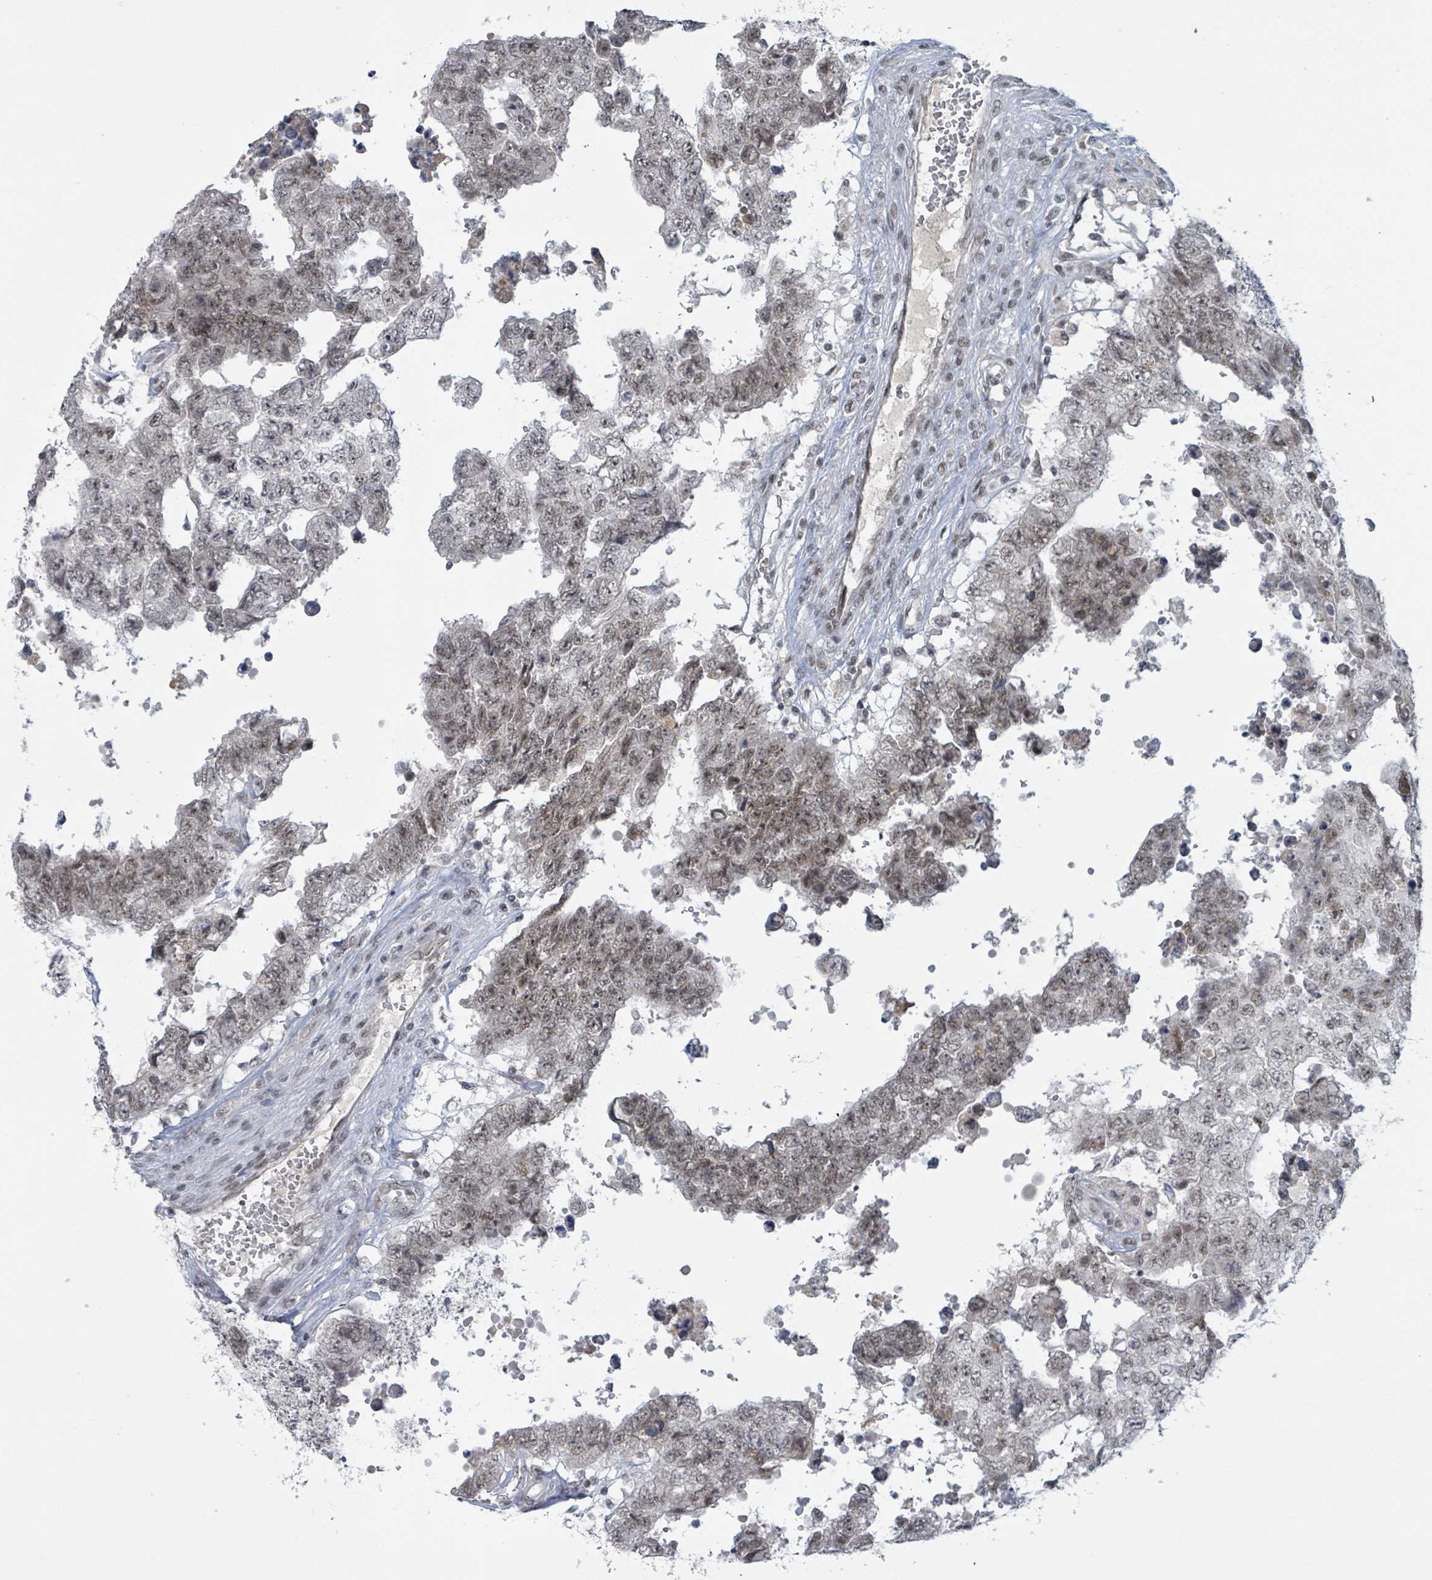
{"staining": {"intensity": "moderate", "quantity": "25%-75%", "location": "nuclear"}, "tissue": "testis cancer", "cell_type": "Tumor cells", "image_type": "cancer", "snomed": [{"axis": "morphology", "description": "Normal tissue, NOS"}, {"axis": "morphology", "description": "Carcinoma, Embryonal, NOS"}, {"axis": "topography", "description": "Testis"}, {"axis": "topography", "description": "Epididymis"}], "caption": "This is an image of immunohistochemistry staining of testis embryonal carcinoma, which shows moderate staining in the nuclear of tumor cells.", "gene": "BANP", "patient": {"sex": "male", "age": 25}}